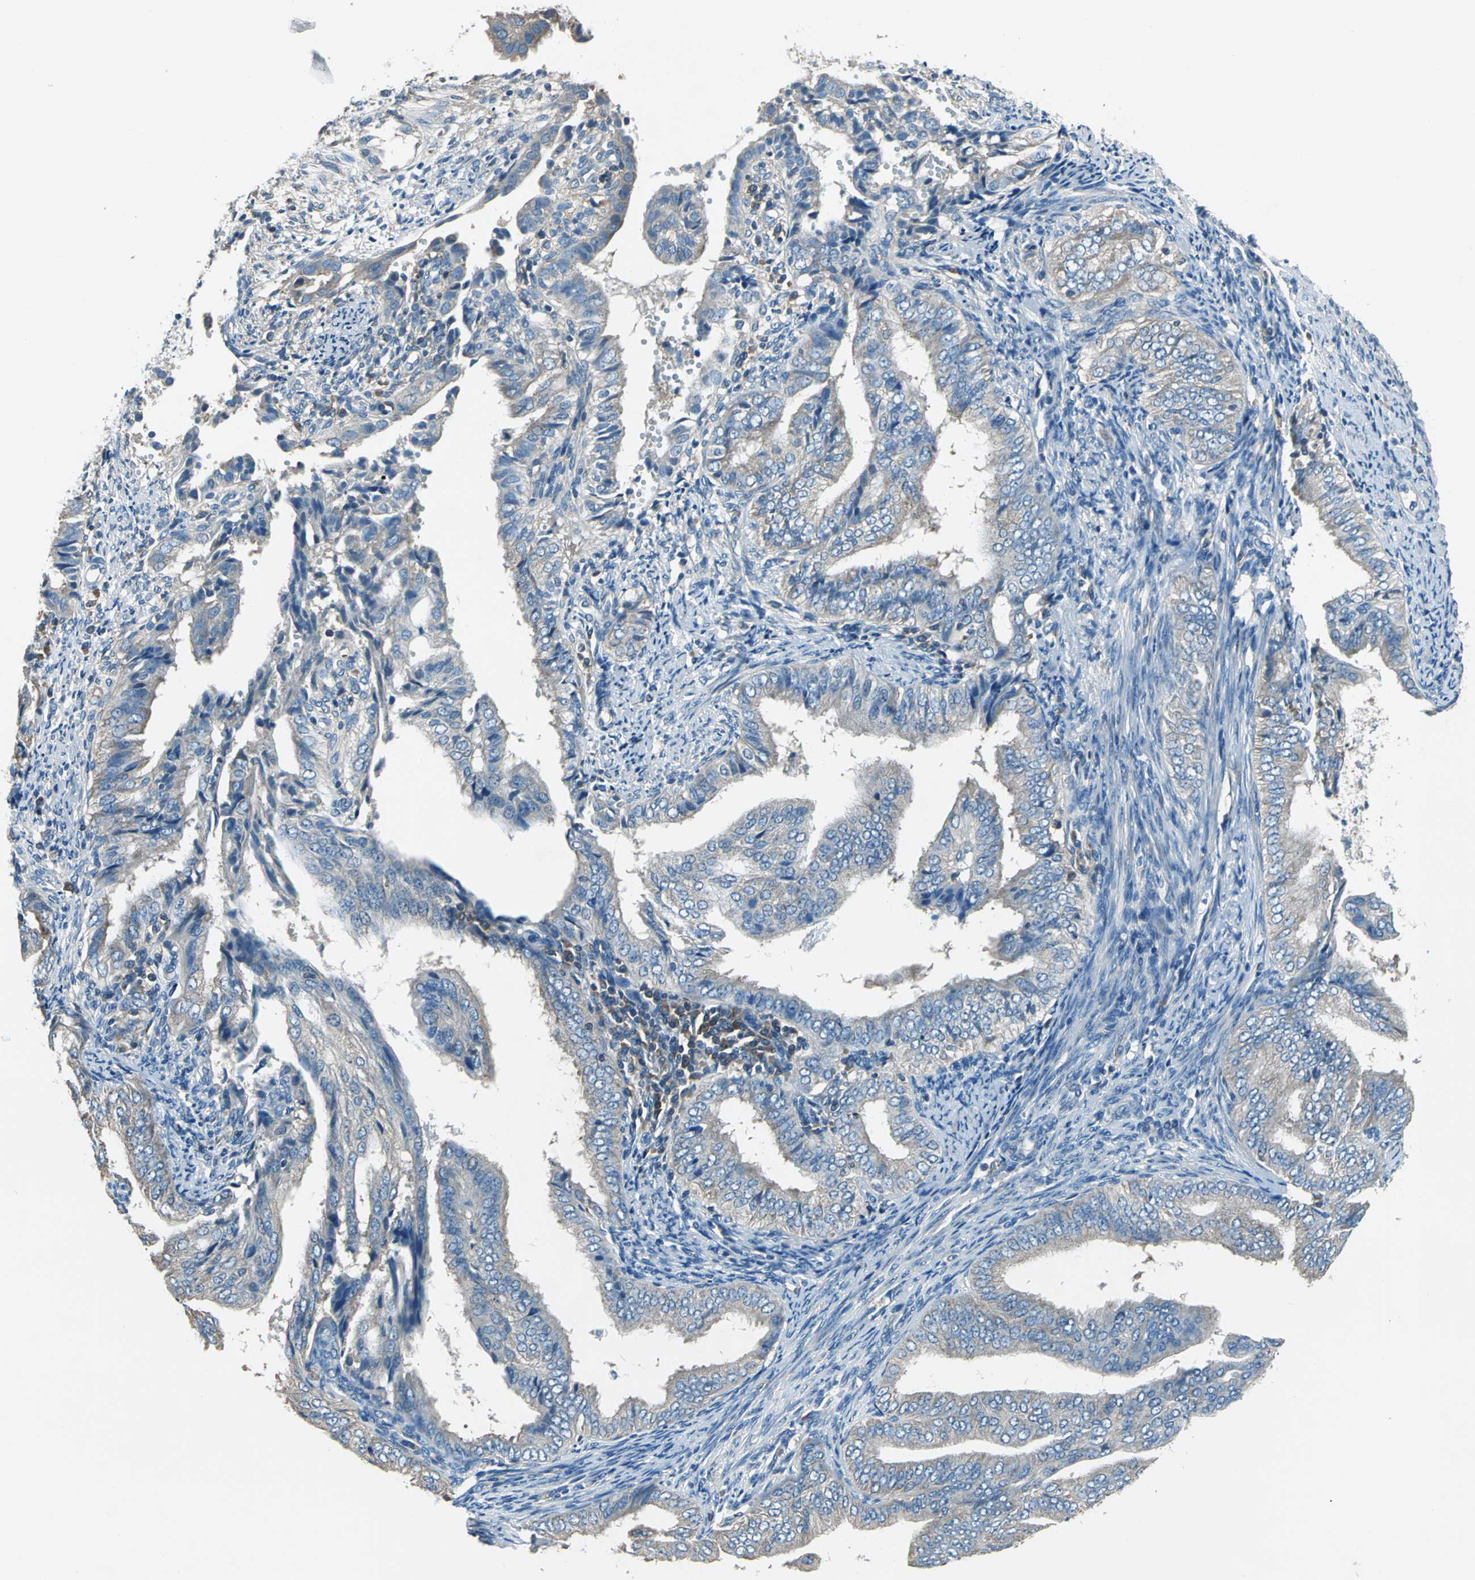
{"staining": {"intensity": "weak", "quantity": "<25%", "location": "cytoplasmic/membranous"}, "tissue": "endometrial cancer", "cell_type": "Tumor cells", "image_type": "cancer", "snomed": [{"axis": "morphology", "description": "Adenocarcinoma, NOS"}, {"axis": "topography", "description": "Endometrium"}], "caption": "Immunohistochemistry photomicrograph of neoplastic tissue: human endometrial adenocarcinoma stained with DAB shows no significant protein expression in tumor cells.", "gene": "PRKCA", "patient": {"sex": "female", "age": 58}}